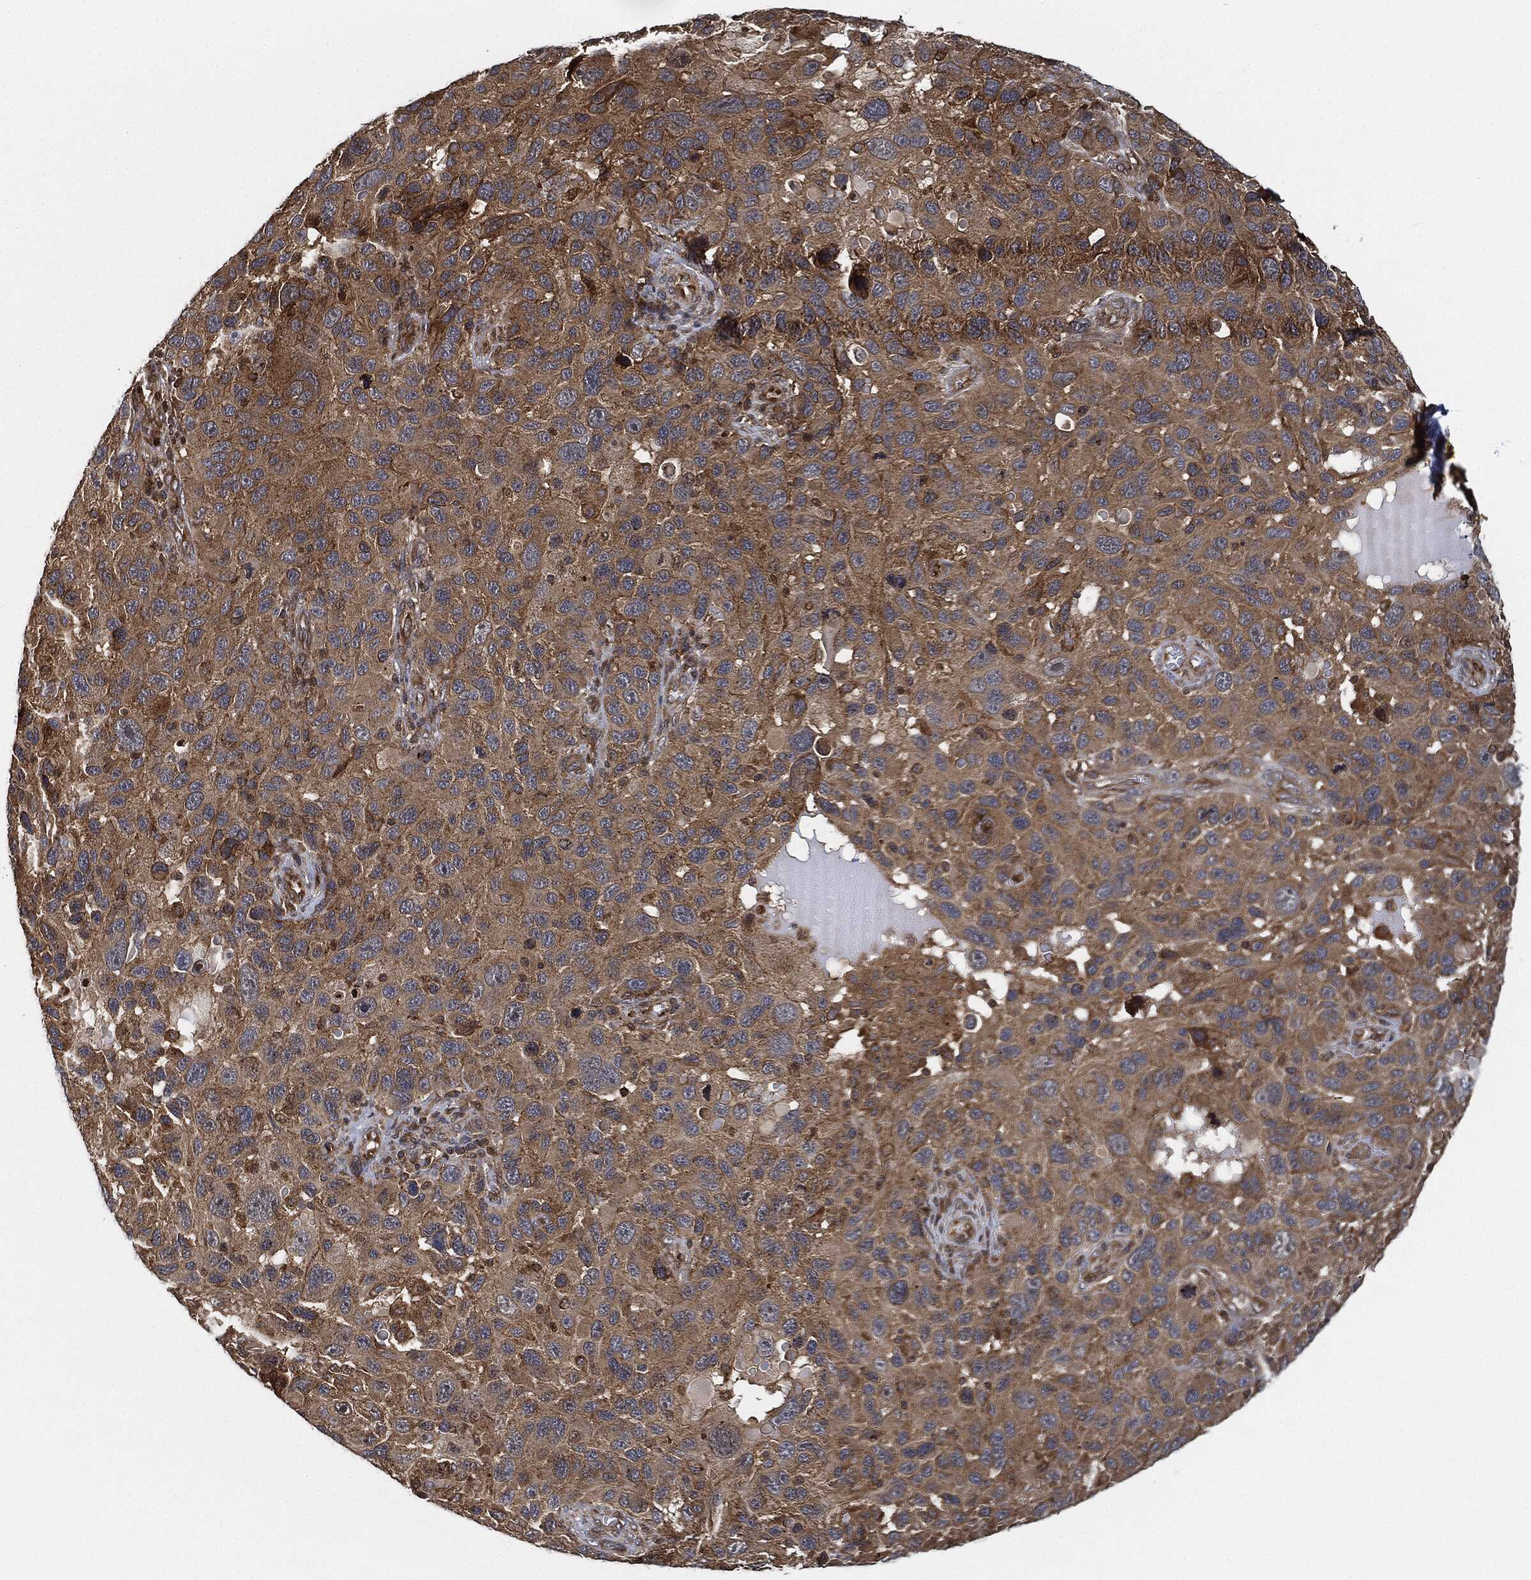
{"staining": {"intensity": "moderate", "quantity": "25%-75%", "location": "cytoplasmic/membranous"}, "tissue": "melanoma", "cell_type": "Tumor cells", "image_type": "cancer", "snomed": [{"axis": "morphology", "description": "Malignant melanoma, NOS"}, {"axis": "topography", "description": "Skin"}], "caption": "Protein analysis of melanoma tissue shows moderate cytoplasmic/membranous positivity in approximately 25%-75% of tumor cells.", "gene": "MAP3K3", "patient": {"sex": "male", "age": 53}}